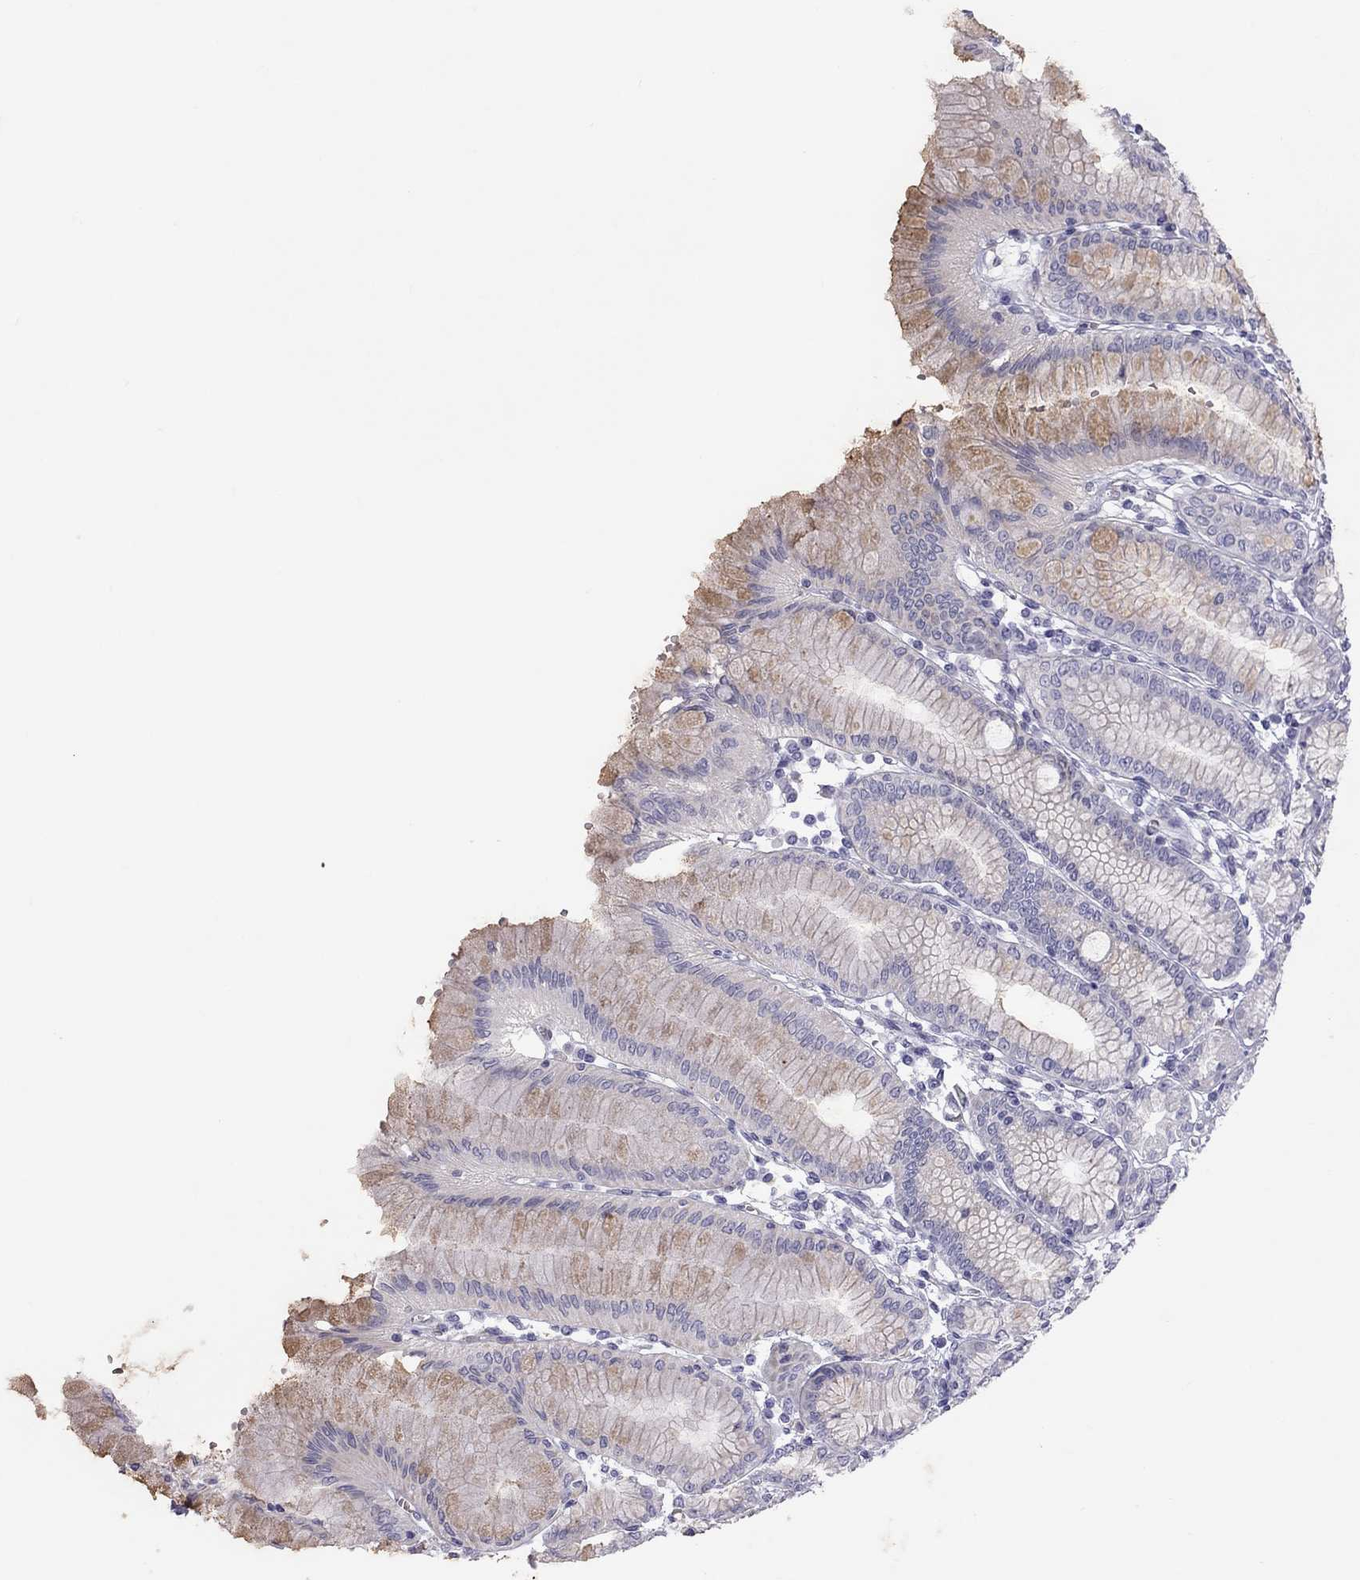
{"staining": {"intensity": "negative", "quantity": "none", "location": "none"}, "tissue": "stomach", "cell_type": "Glandular cells", "image_type": "normal", "snomed": [{"axis": "morphology", "description": "Normal tissue, NOS"}, {"axis": "topography", "description": "Skeletal muscle"}, {"axis": "topography", "description": "Stomach"}], "caption": "Immunohistochemistry (IHC) photomicrograph of unremarkable stomach: stomach stained with DAB (3,3'-diaminobenzidine) demonstrates no significant protein expression in glandular cells. (Brightfield microscopy of DAB (3,3'-diaminobenzidine) immunohistochemistry at high magnification).", "gene": "TDRD6", "patient": {"sex": "female", "age": 57}}